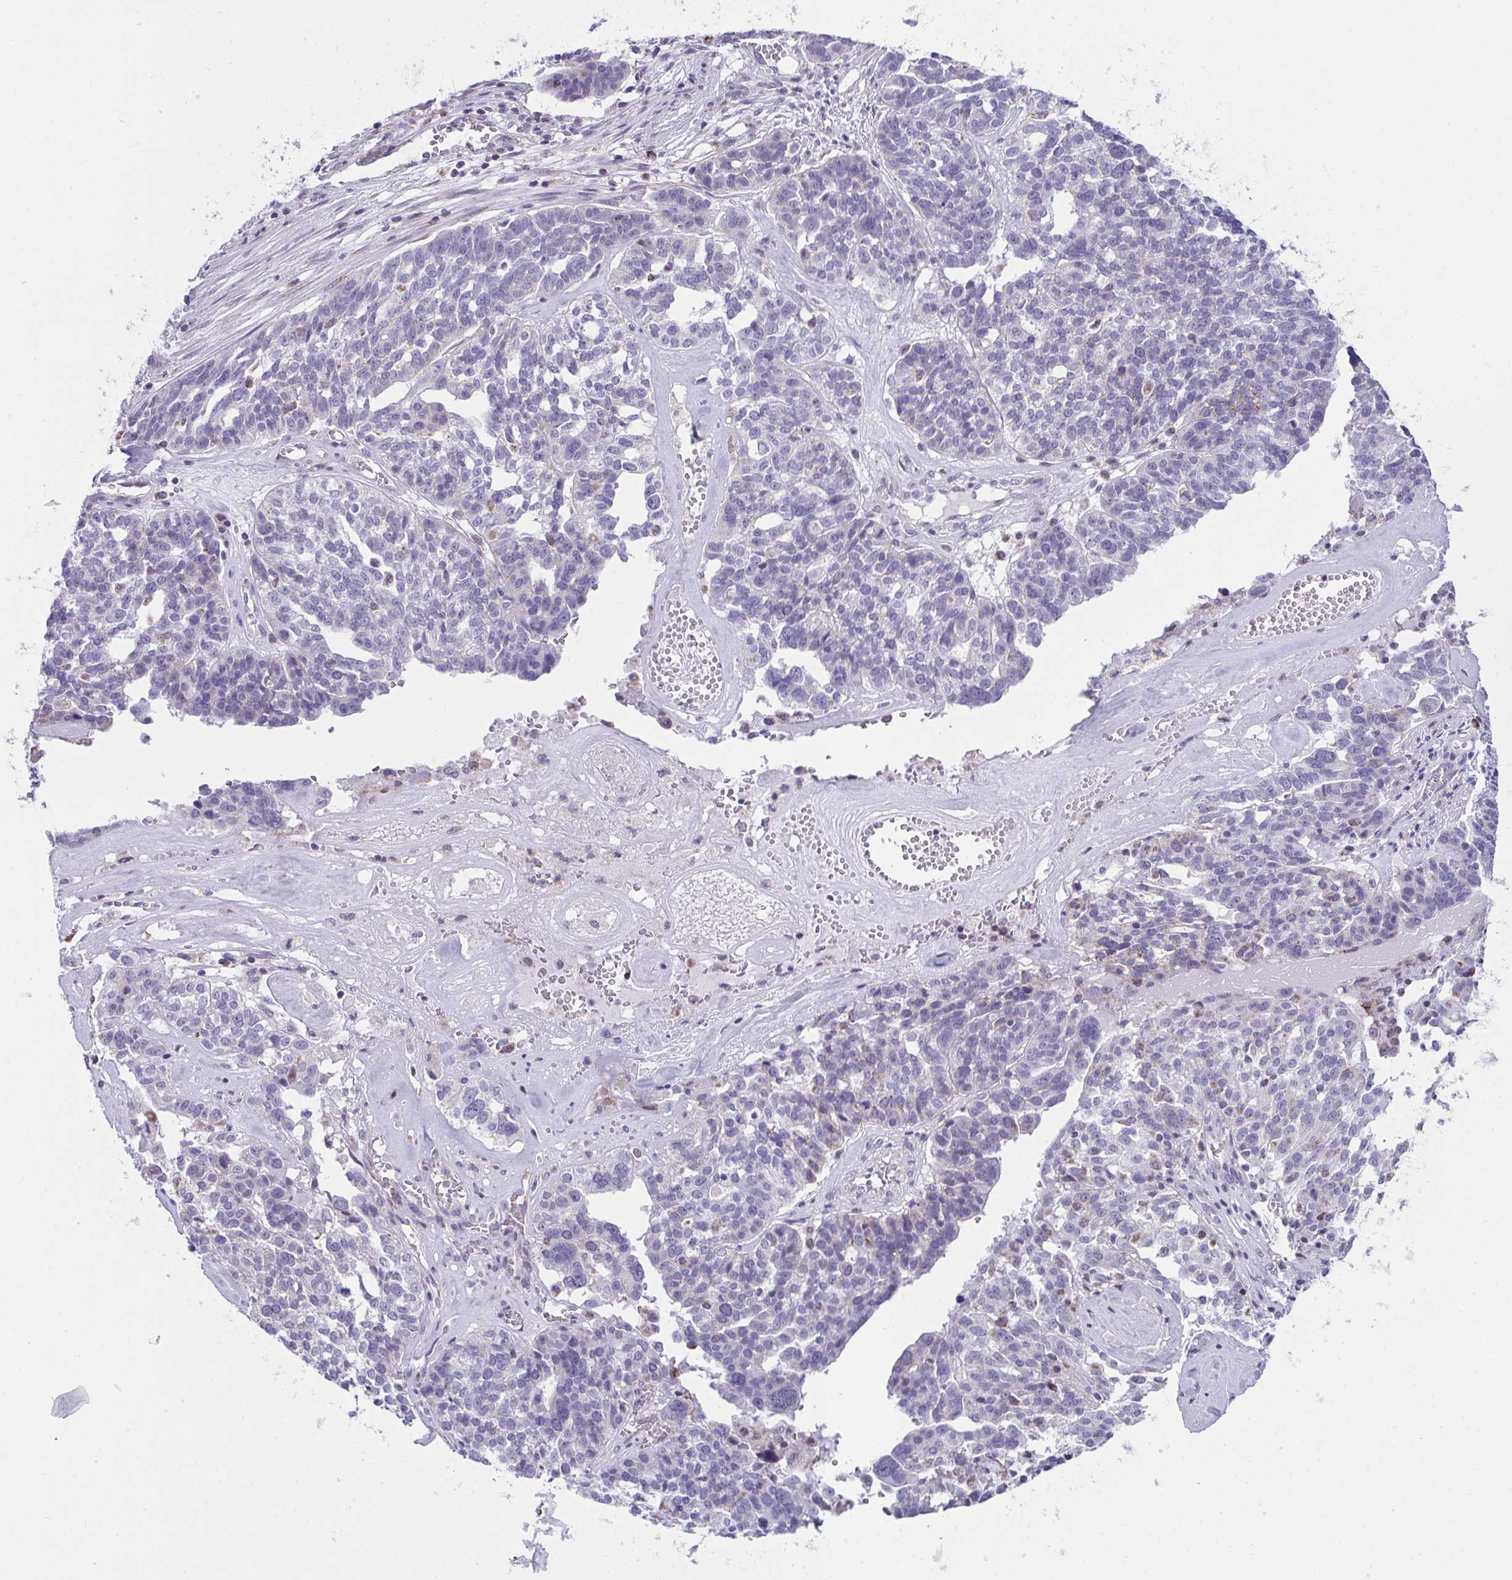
{"staining": {"intensity": "negative", "quantity": "none", "location": "none"}, "tissue": "ovarian cancer", "cell_type": "Tumor cells", "image_type": "cancer", "snomed": [{"axis": "morphology", "description": "Cystadenocarcinoma, serous, NOS"}, {"axis": "topography", "description": "Ovary"}], "caption": "The immunohistochemistry photomicrograph has no significant staining in tumor cells of serous cystadenocarcinoma (ovarian) tissue.", "gene": "PLA2G12B", "patient": {"sex": "female", "age": 59}}